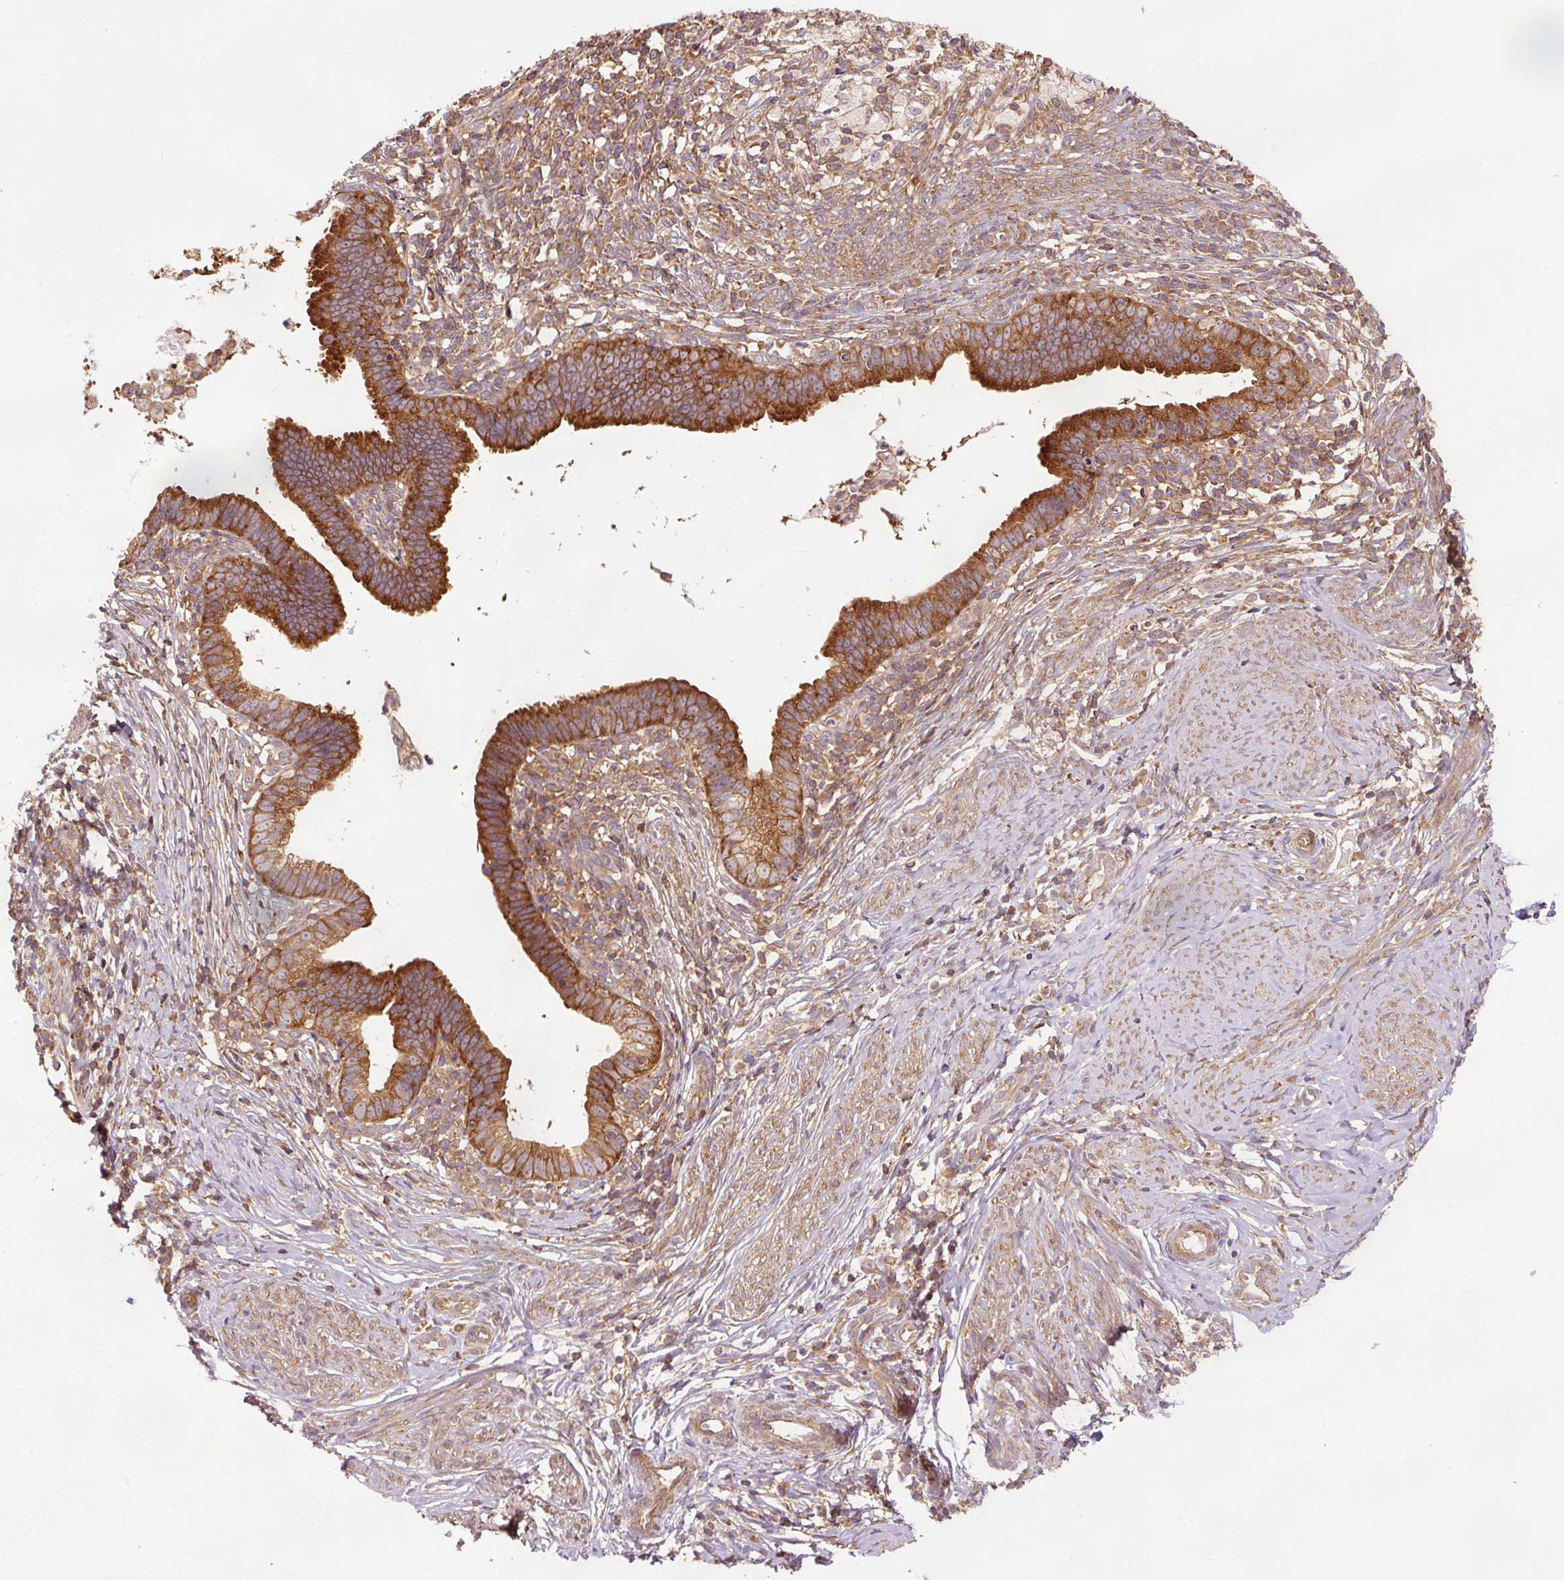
{"staining": {"intensity": "strong", "quantity": ">75%", "location": "cytoplasmic/membranous"}, "tissue": "cervical cancer", "cell_type": "Tumor cells", "image_type": "cancer", "snomed": [{"axis": "morphology", "description": "Adenocarcinoma, NOS"}, {"axis": "topography", "description": "Cervix"}], "caption": "DAB immunohistochemical staining of human adenocarcinoma (cervical) exhibits strong cytoplasmic/membranous protein positivity in about >75% of tumor cells. The protein of interest is stained brown, and the nuclei are stained in blue (DAB IHC with brightfield microscopy, high magnification).", "gene": "PDAP1", "patient": {"sex": "female", "age": 36}}